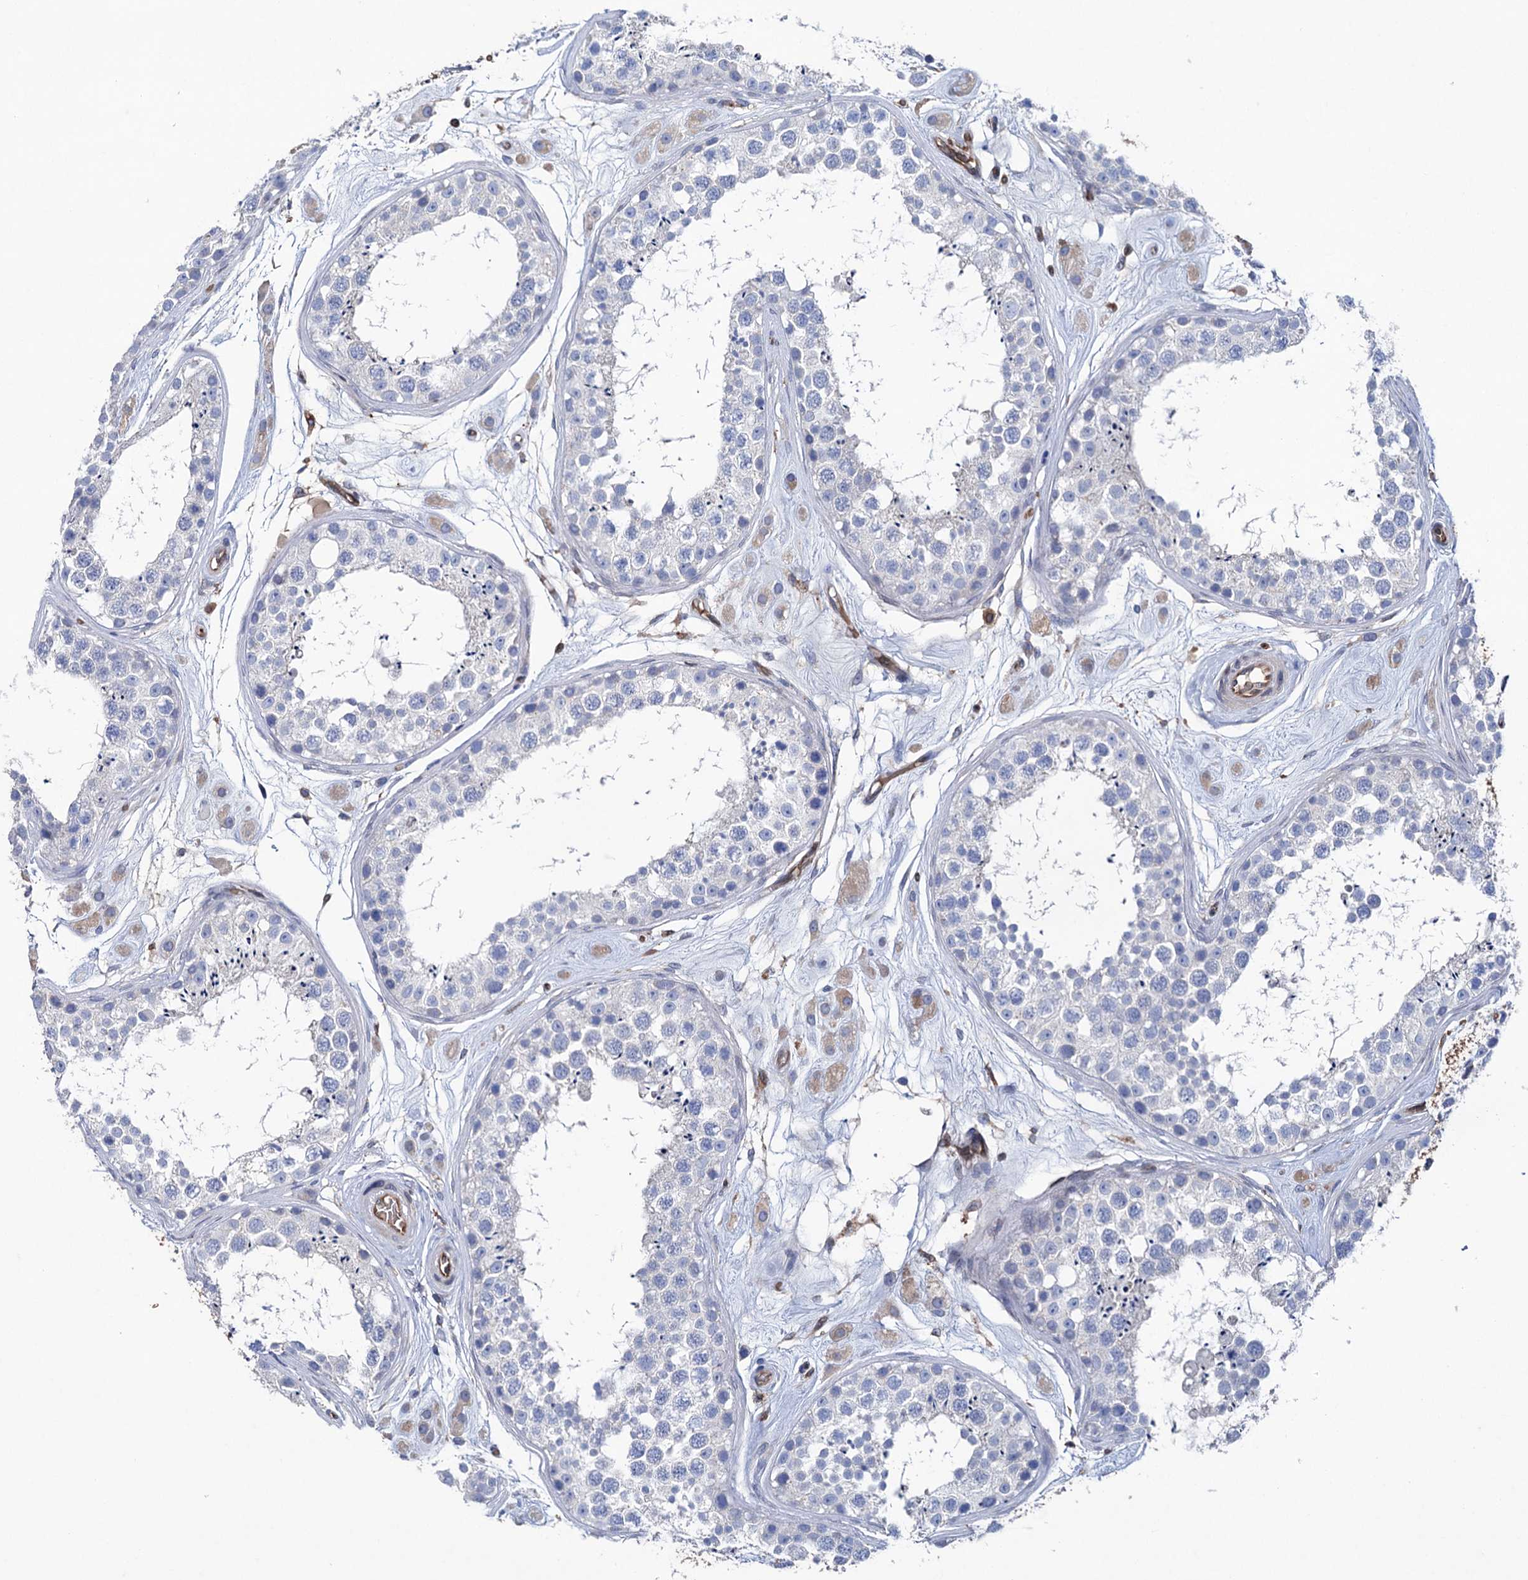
{"staining": {"intensity": "negative", "quantity": "none", "location": "none"}, "tissue": "testis", "cell_type": "Cells in seminiferous ducts", "image_type": "normal", "snomed": [{"axis": "morphology", "description": "Normal tissue, NOS"}, {"axis": "topography", "description": "Testis"}], "caption": "The photomicrograph shows no significant staining in cells in seminiferous ducts of testis. (Brightfield microscopy of DAB (3,3'-diaminobenzidine) IHC at high magnification).", "gene": "STING1", "patient": {"sex": "male", "age": 25}}